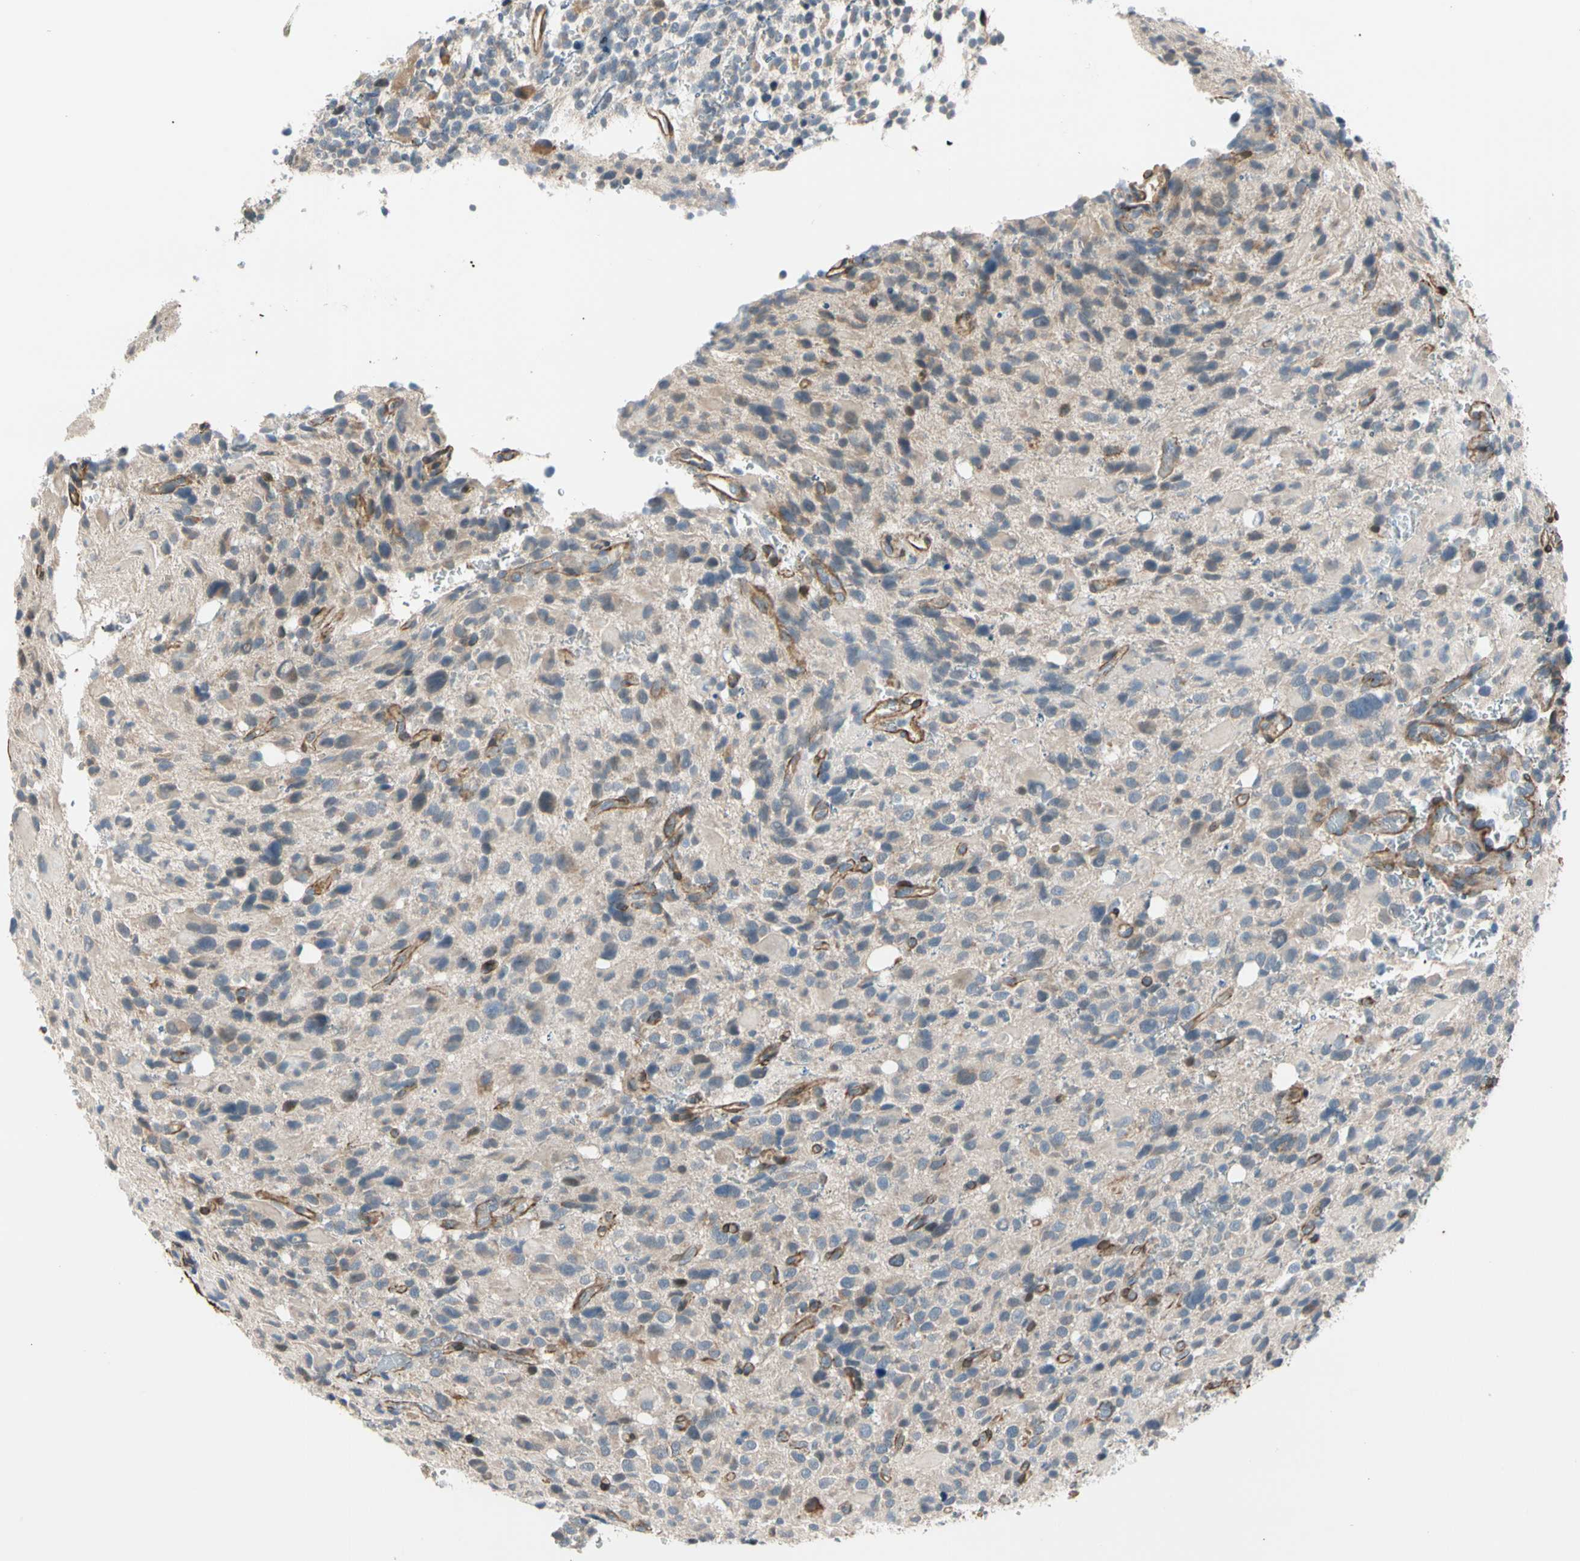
{"staining": {"intensity": "weak", "quantity": "25%-75%", "location": "cytoplasmic/membranous"}, "tissue": "glioma", "cell_type": "Tumor cells", "image_type": "cancer", "snomed": [{"axis": "morphology", "description": "Glioma, malignant, High grade"}, {"axis": "topography", "description": "Brain"}], "caption": "This is an image of immunohistochemistry (IHC) staining of high-grade glioma (malignant), which shows weak positivity in the cytoplasmic/membranous of tumor cells.", "gene": "LIMK2", "patient": {"sex": "male", "age": 48}}